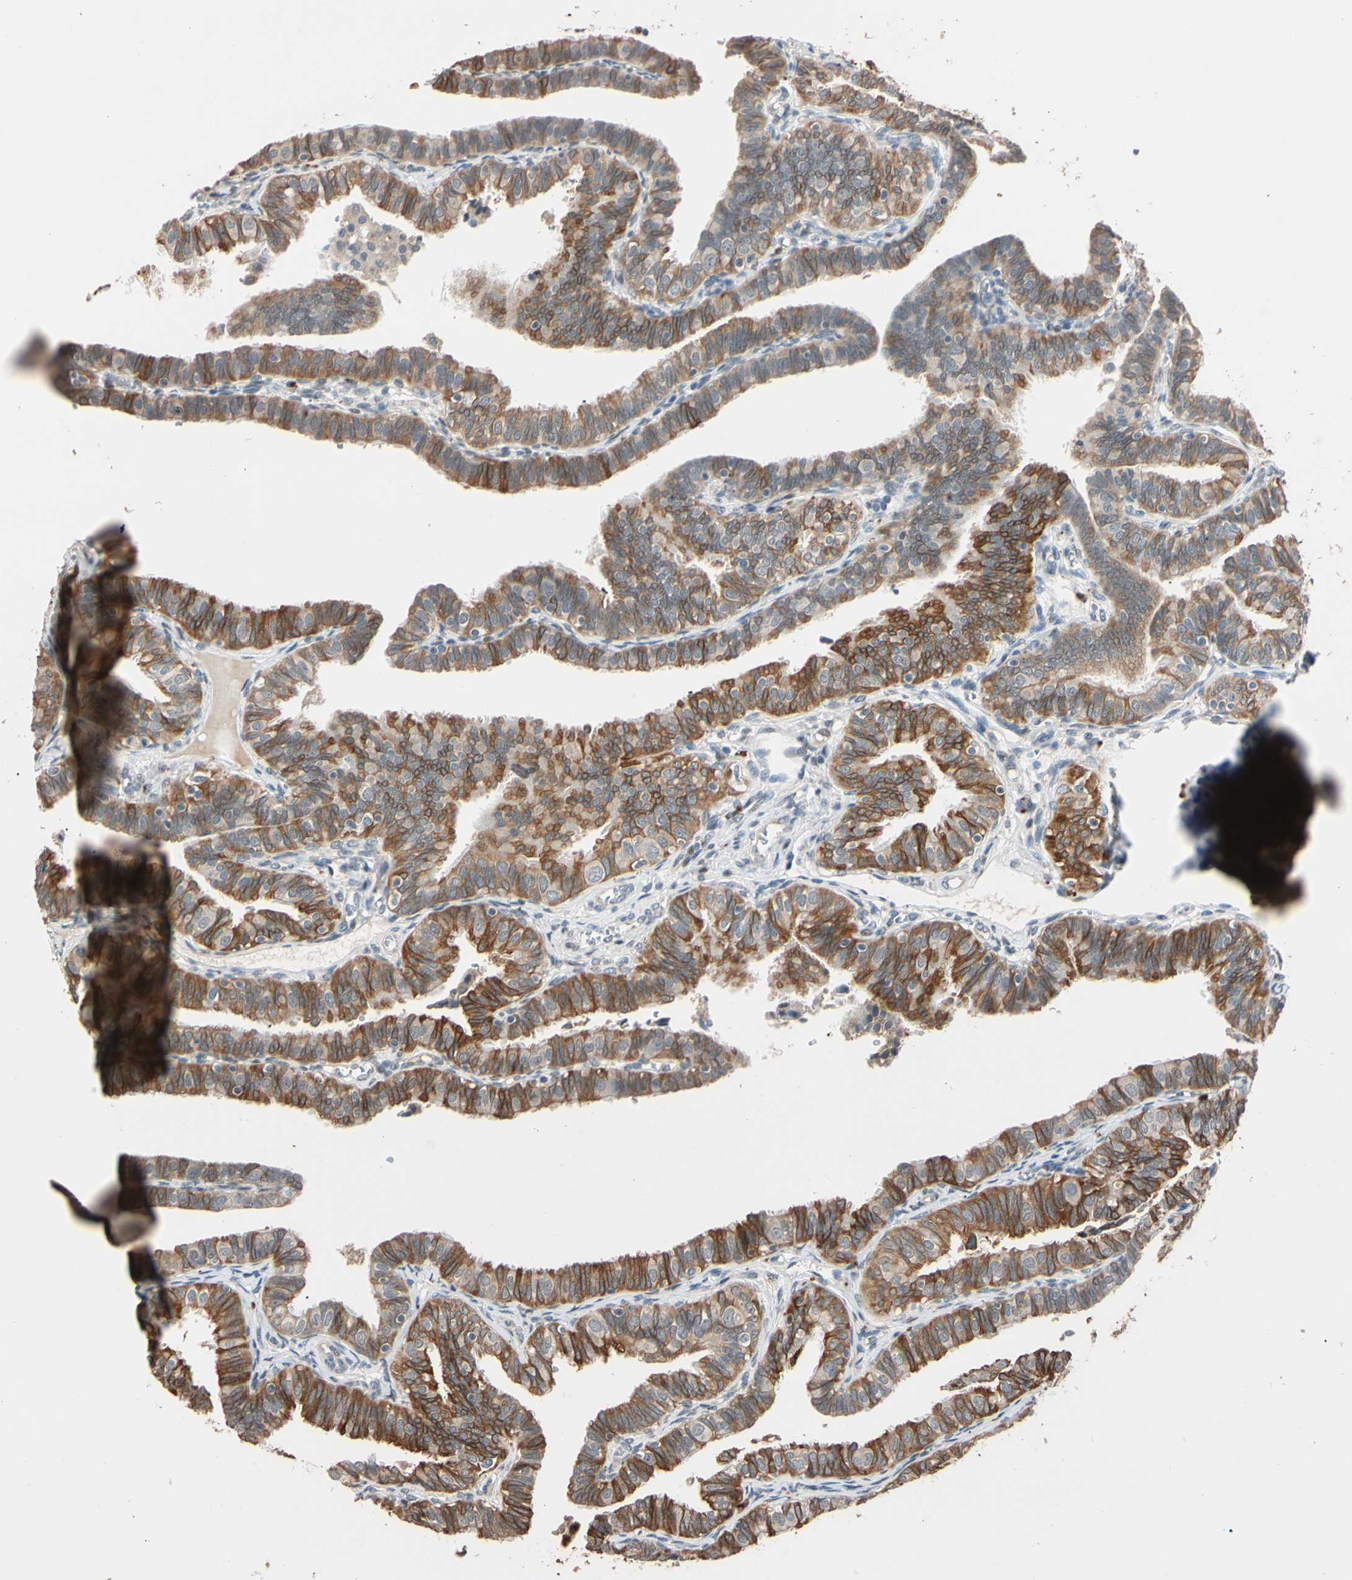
{"staining": {"intensity": "moderate", "quantity": ">75%", "location": "cytoplasmic/membranous"}, "tissue": "fallopian tube", "cell_type": "Glandular cells", "image_type": "normal", "snomed": [{"axis": "morphology", "description": "Normal tissue, NOS"}, {"axis": "topography", "description": "Fallopian tube"}], "caption": "This is a micrograph of IHC staining of benign fallopian tube, which shows moderate expression in the cytoplasmic/membranous of glandular cells.", "gene": "ACSL5", "patient": {"sex": "female", "age": 46}}